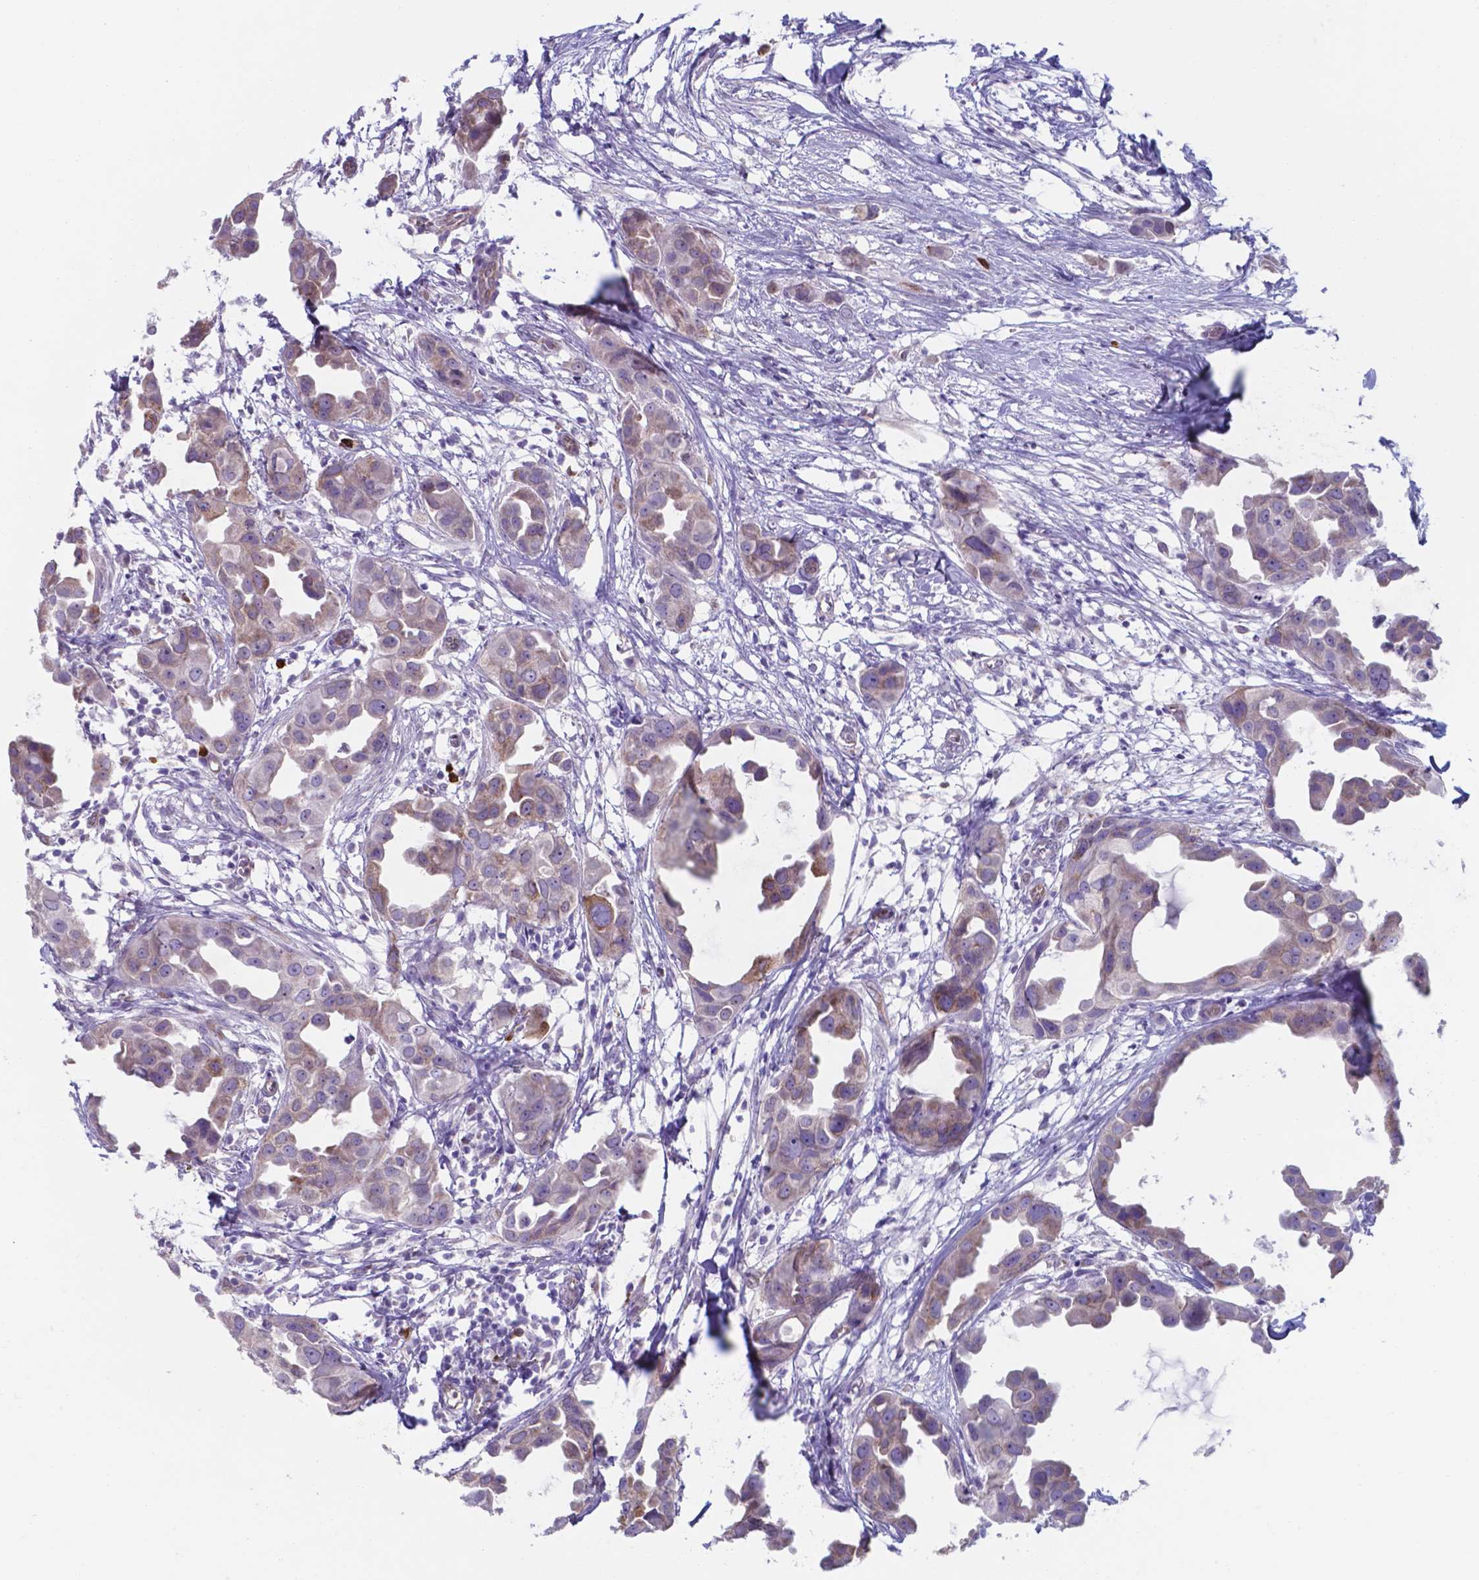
{"staining": {"intensity": "weak", "quantity": "25%-75%", "location": "cytoplasmic/membranous"}, "tissue": "breast cancer", "cell_type": "Tumor cells", "image_type": "cancer", "snomed": [{"axis": "morphology", "description": "Duct carcinoma"}, {"axis": "topography", "description": "Breast"}], "caption": "An image of breast cancer stained for a protein reveals weak cytoplasmic/membranous brown staining in tumor cells.", "gene": "UBE2J1", "patient": {"sex": "female", "age": 38}}